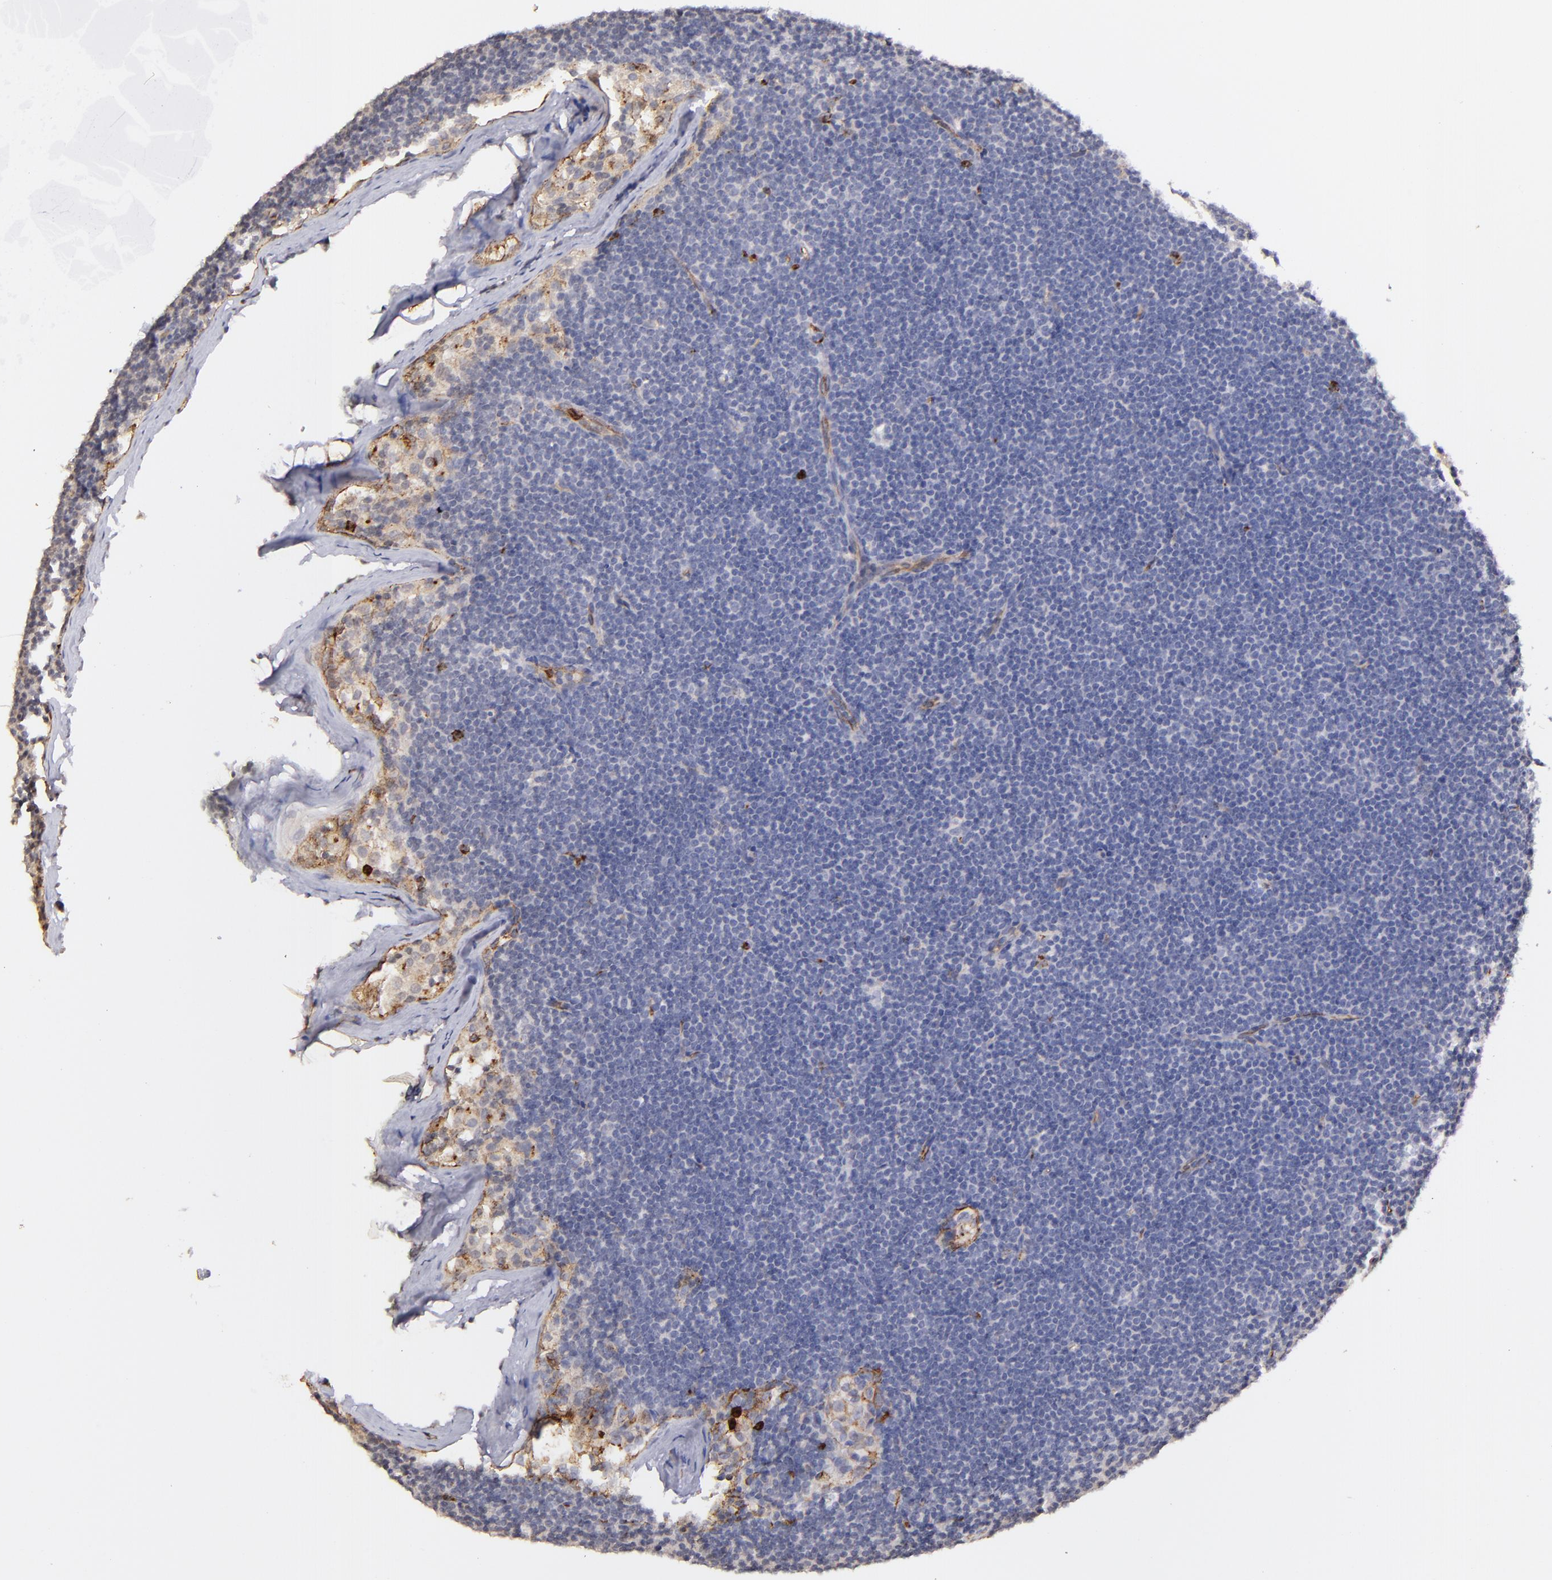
{"staining": {"intensity": "negative", "quantity": "none", "location": "none"}, "tissue": "lymphoma", "cell_type": "Tumor cells", "image_type": "cancer", "snomed": [{"axis": "morphology", "description": "Malignant lymphoma, non-Hodgkin's type, Low grade"}, {"axis": "topography", "description": "Lymph node"}], "caption": "High power microscopy photomicrograph of an immunohistochemistry (IHC) image of lymphoma, revealing no significant expression in tumor cells.", "gene": "DYSF", "patient": {"sex": "female", "age": 73}}